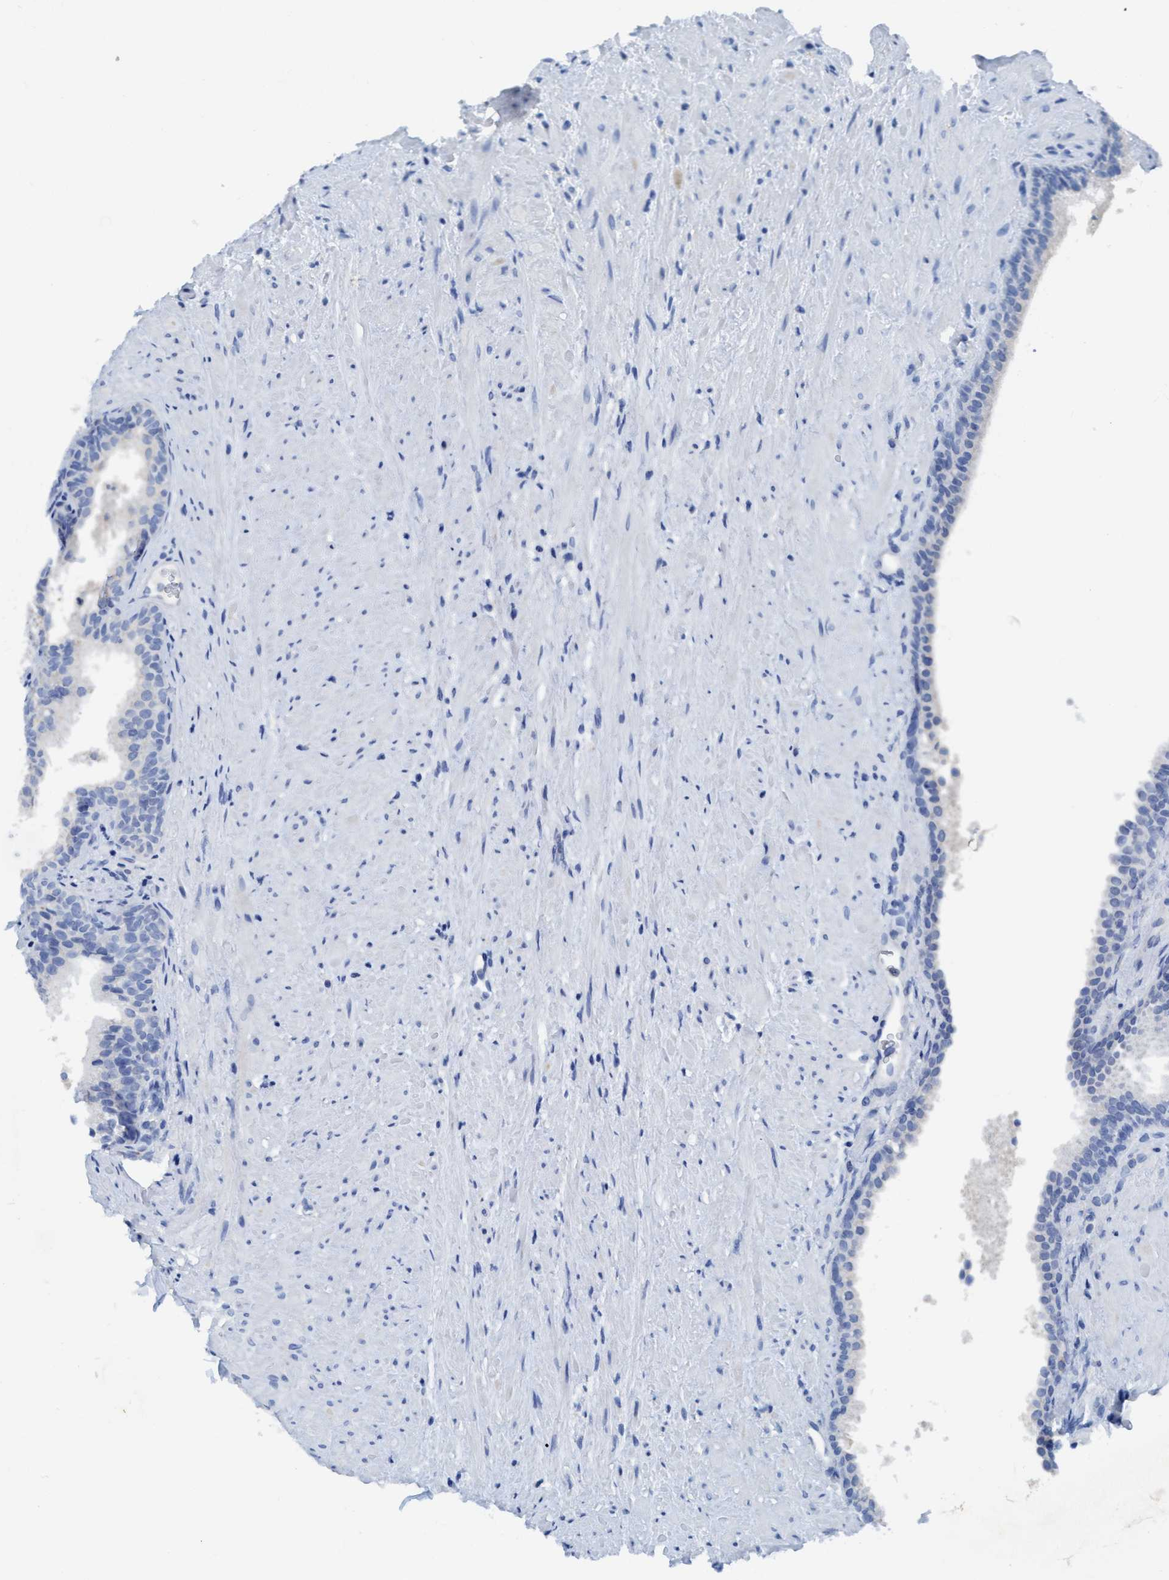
{"staining": {"intensity": "negative", "quantity": "none", "location": "none"}, "tissue": "prostate", "cell_type": "Glandular cells", "image_type": "normal", "snomed": [{"axis": "morphology", "description": "Normal tissue, NOS"}, {"axis": "topography", "description": "Prostate"}], "caption": "High magnification brightfield microscopy of unremarkable prostate stained with DAB (3,3'-diaminobenzidine) (brown) and counterstained with hematoxylin (blue): glandular cells show no significant expression. The staining is performed using DAB brown chromogen with nuclei counter-stained in using hematoxylin.", "gene": "DNAI1", "patient": {"sex": "male", "age": 76}}